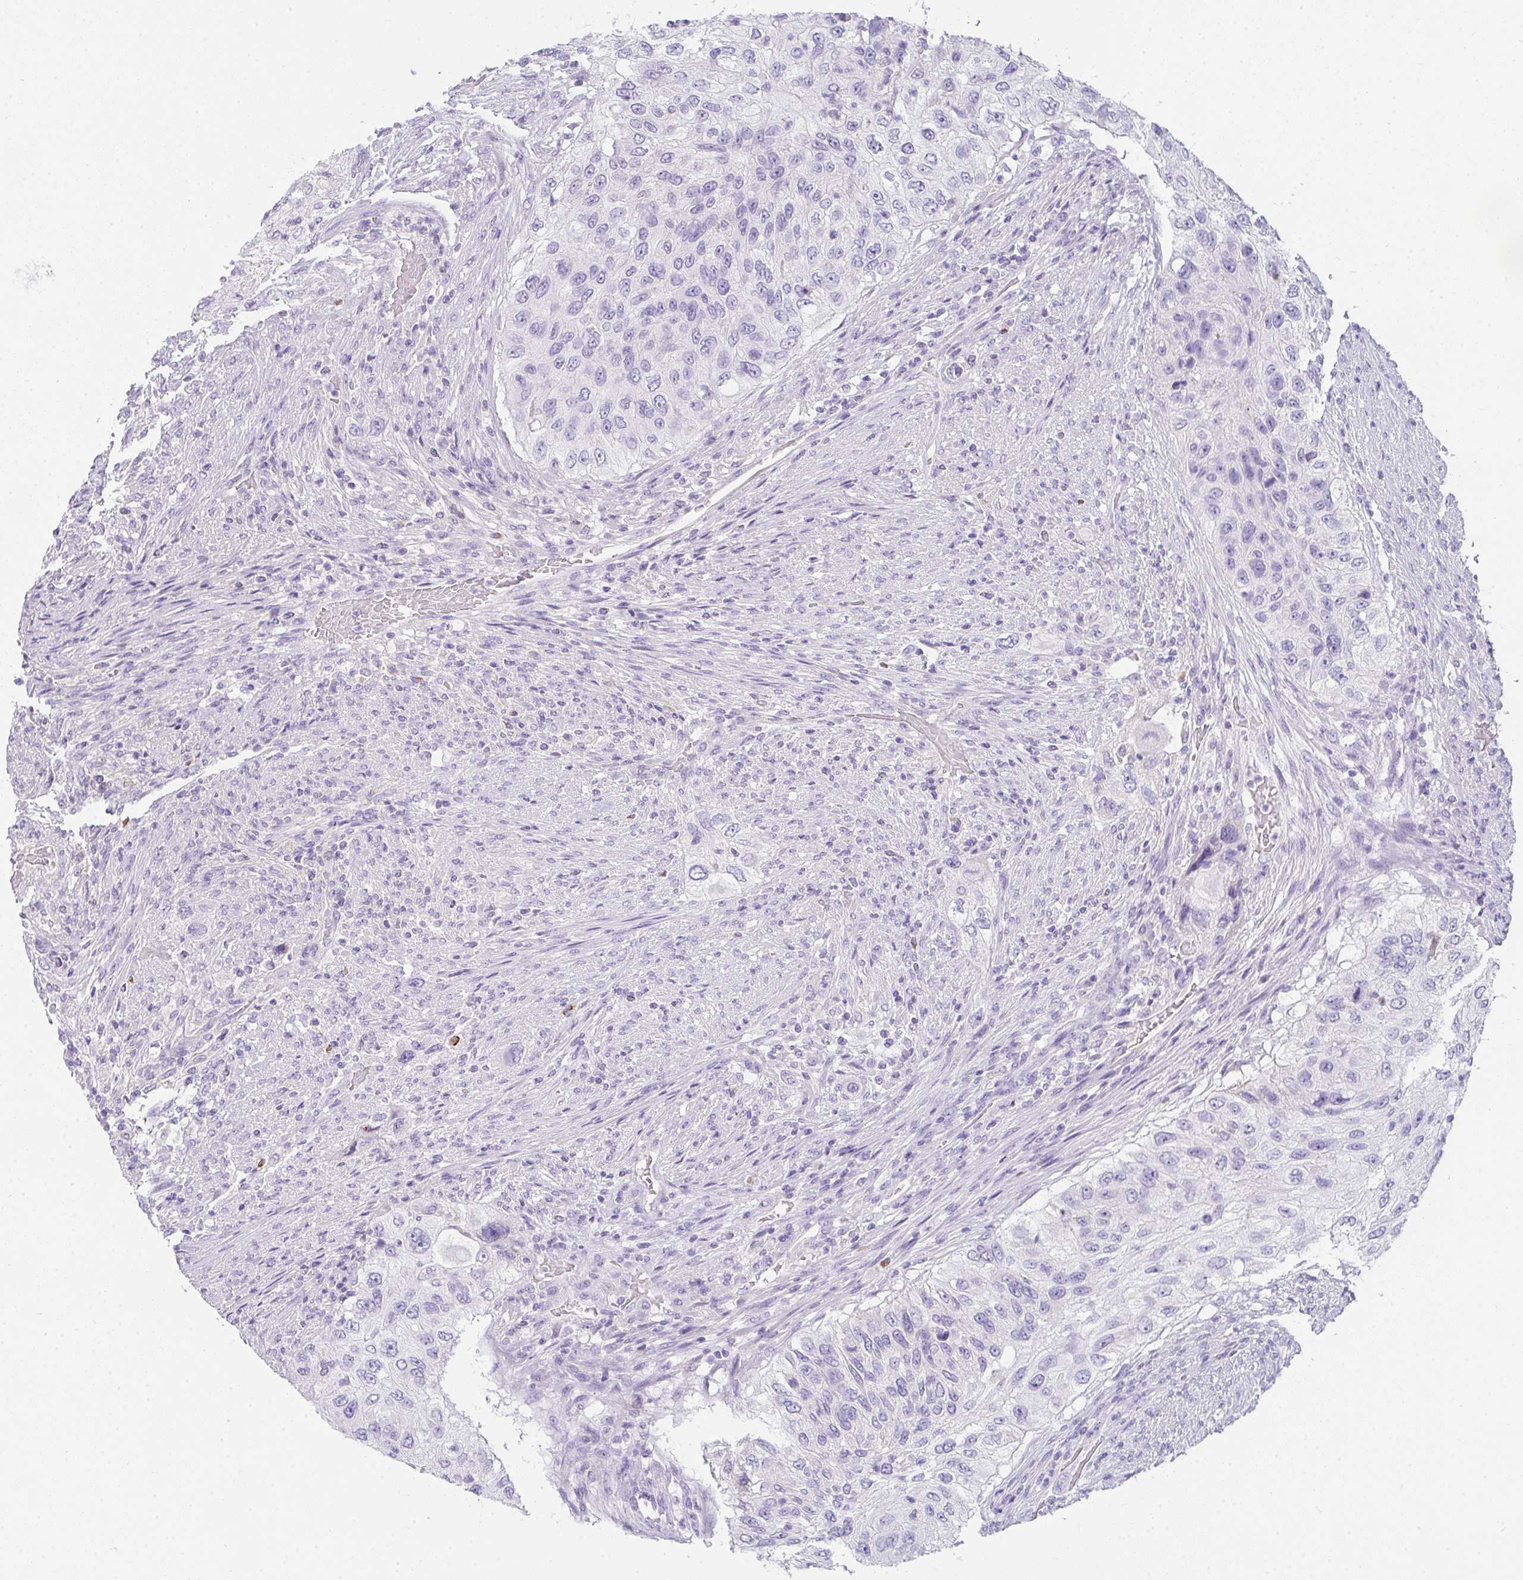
{"staining": {"intensity": "negative", "quantity": "none", "location": "none"}, "tissue": "urothelial cancer", "cell_type": "Tumor cells", "image_type": "cancer", "snomed": [{"axis": "morphology", "description": "Urothelial carcinoma, High grade"}, {"axis": "topography", "description": "Urinary bladder"}], "caption": "Immunohistochemistry (IHC) micrograph of neoplastic tissue: high-grade urothelial carcinoma stained with DAB (3,3'-diaminobenzidine) exhibits no significant protein staining in tumor cells.", "gene": "COX7B", "patient": {"sex": "female", "age": 60}}